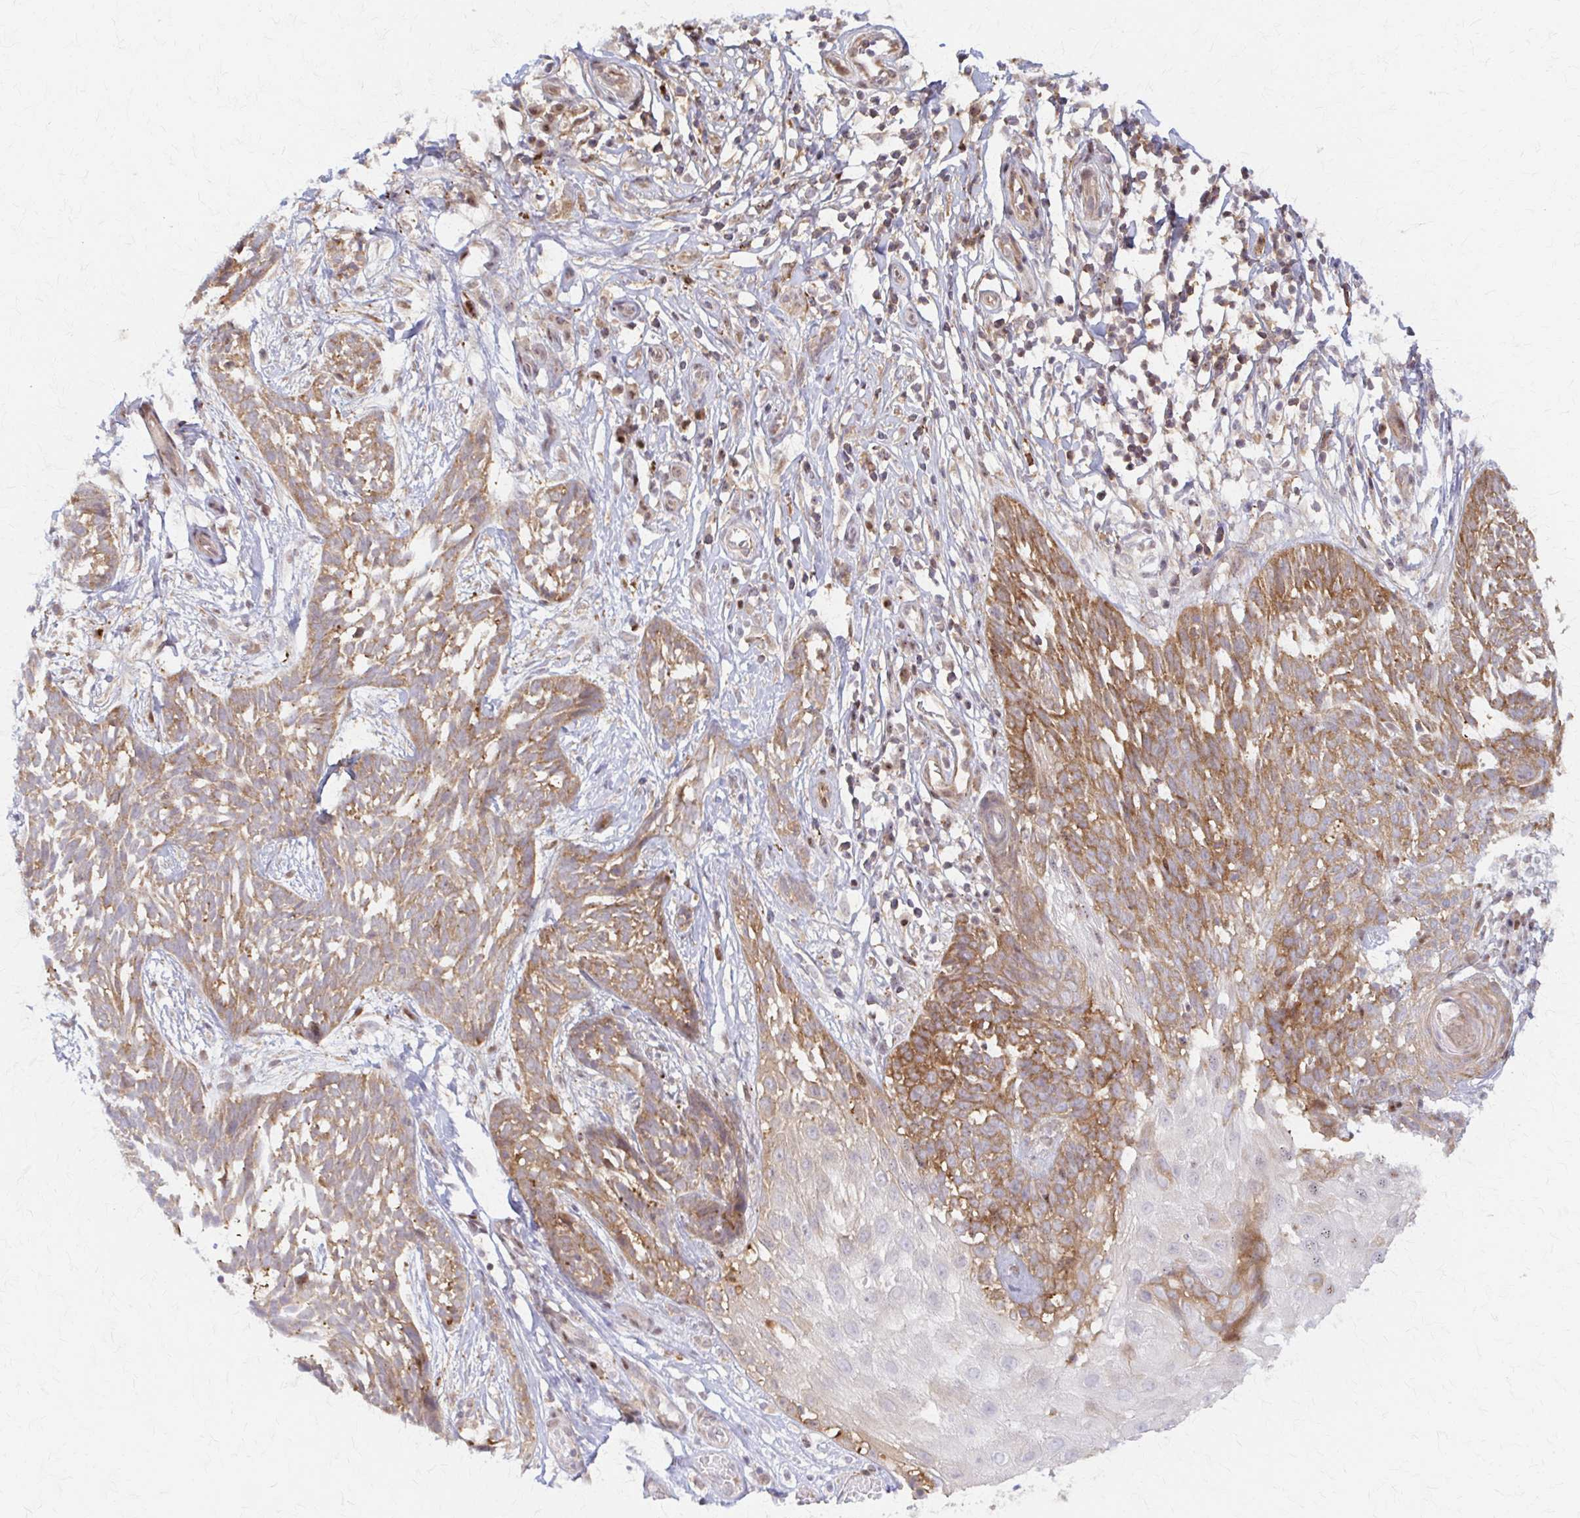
{"staining": {"intensity": "moderate", "quantity": ">75%", "location": "cytoplasmic/membranous"}, "tissue": "skin cancer", "cell_type": "Tumor cells", "image_type": "cancer", "snomed": [{"axis": "morphology", "description": "Basal cell carcinoma"}, {"axis": "topography", "description": "Skin"}, {"axis": "topography", "description": "Skin, foot"}], "caption": "Immunohistochemistry (IHC) image of basal cell carcinoma (skin) stained for a protein (brown), which shows medium levels of moderate cytoplasmic/membranous positivity in approximately >75% of tumor cells.", "gene": "ARHGAP35", "patient": {"sex": "female", "age": 86}}